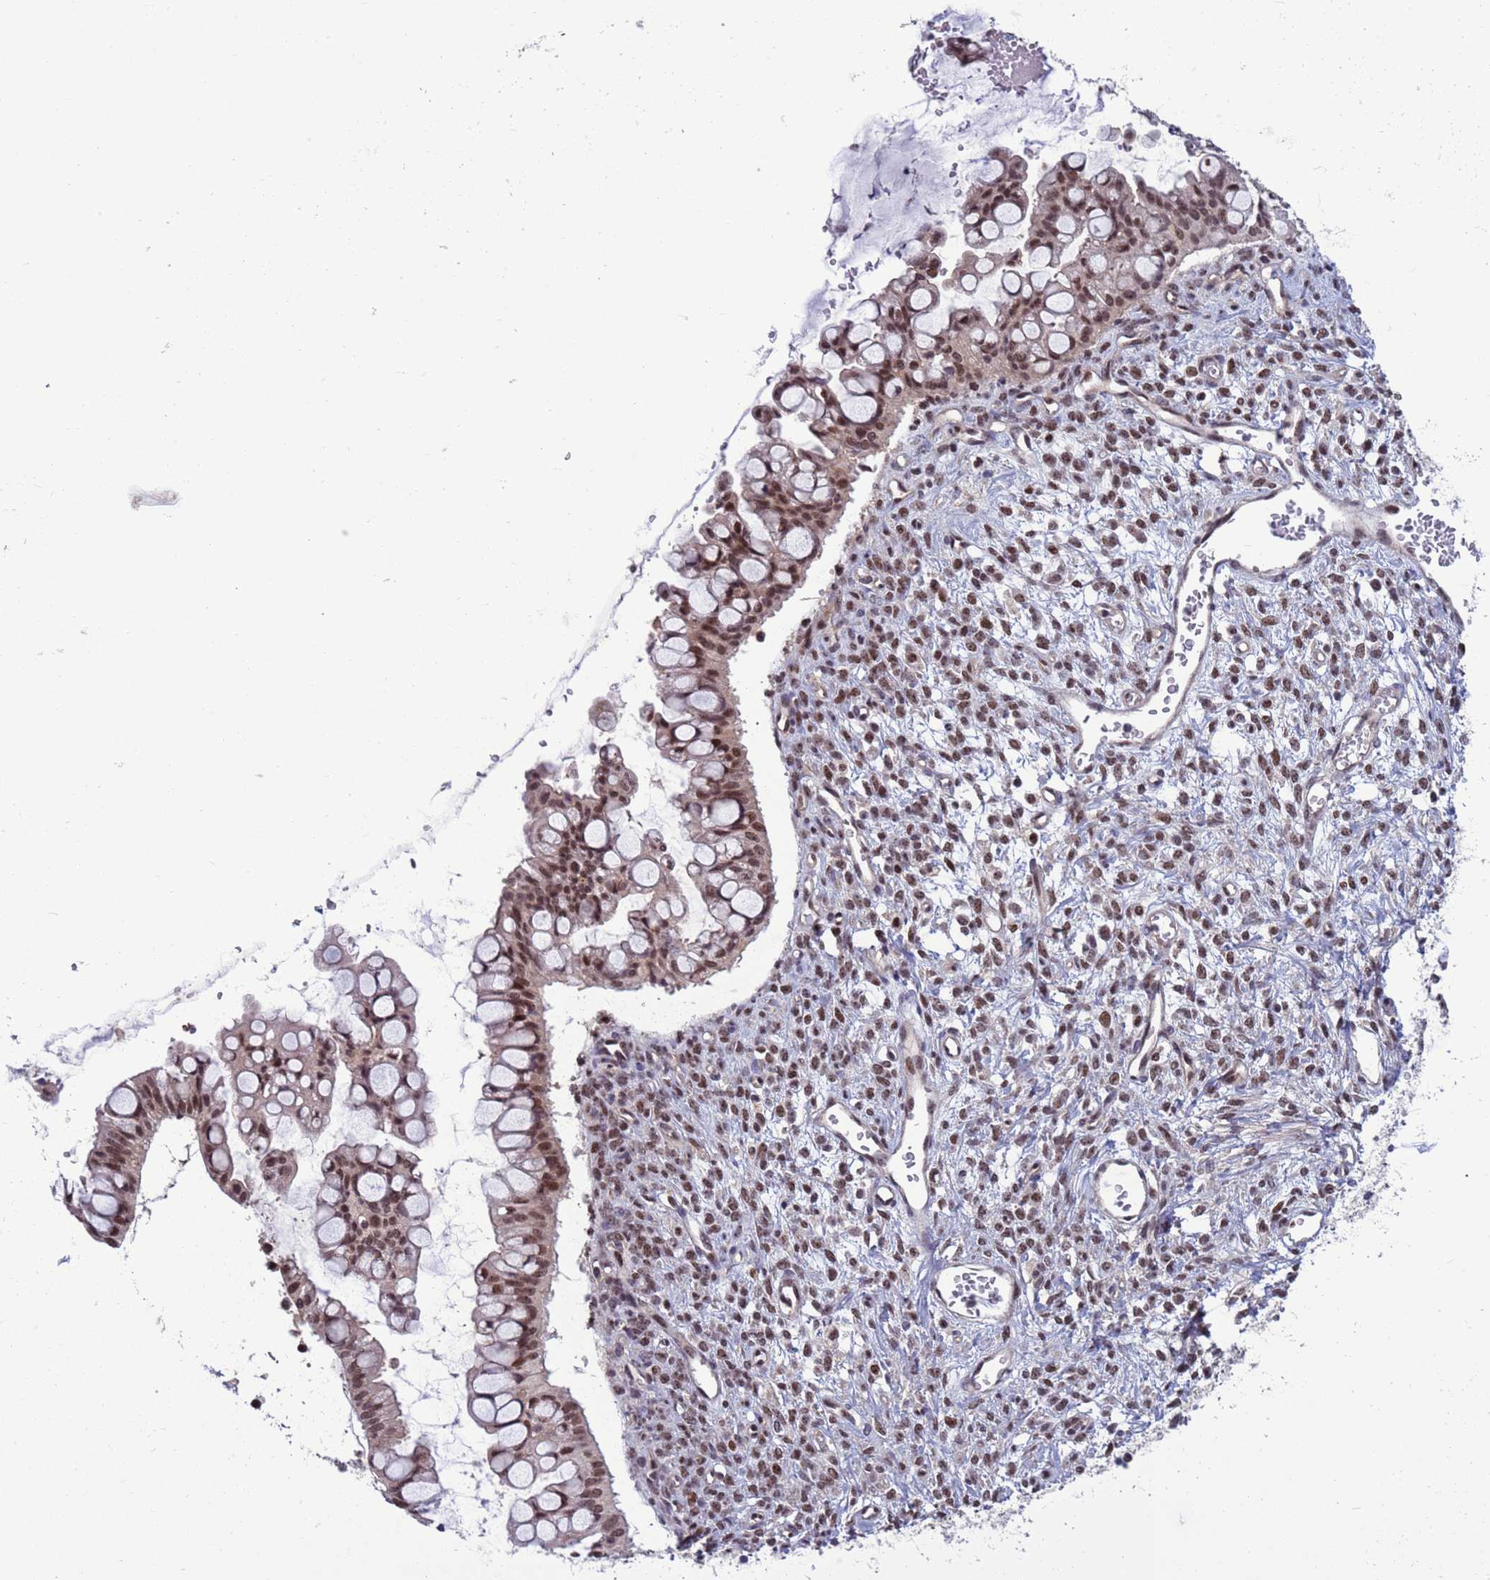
{"staining": {"intensity": "moderate", "quantity": ">75%", "location": "nuclear"}, "tissue": "ovarian cancer", "cell_type": "Tumor cells", "image_type": "cancer", "snomed": [{"axis": "morphology", "description": "Cystadenocarcinoma, mucinous, NOS"}, {"axis": "topography", "description": "Ovary"}], "caption": "Ovarian cancer (mucinous cystadenocarcinoma) stained for a protein displays moderate nuclear positivity in tumor cells. (IHC, brightfield microscopy, high magnification).", "gene": "NSL1", "patient": {"sex": "female", "age": 73}}